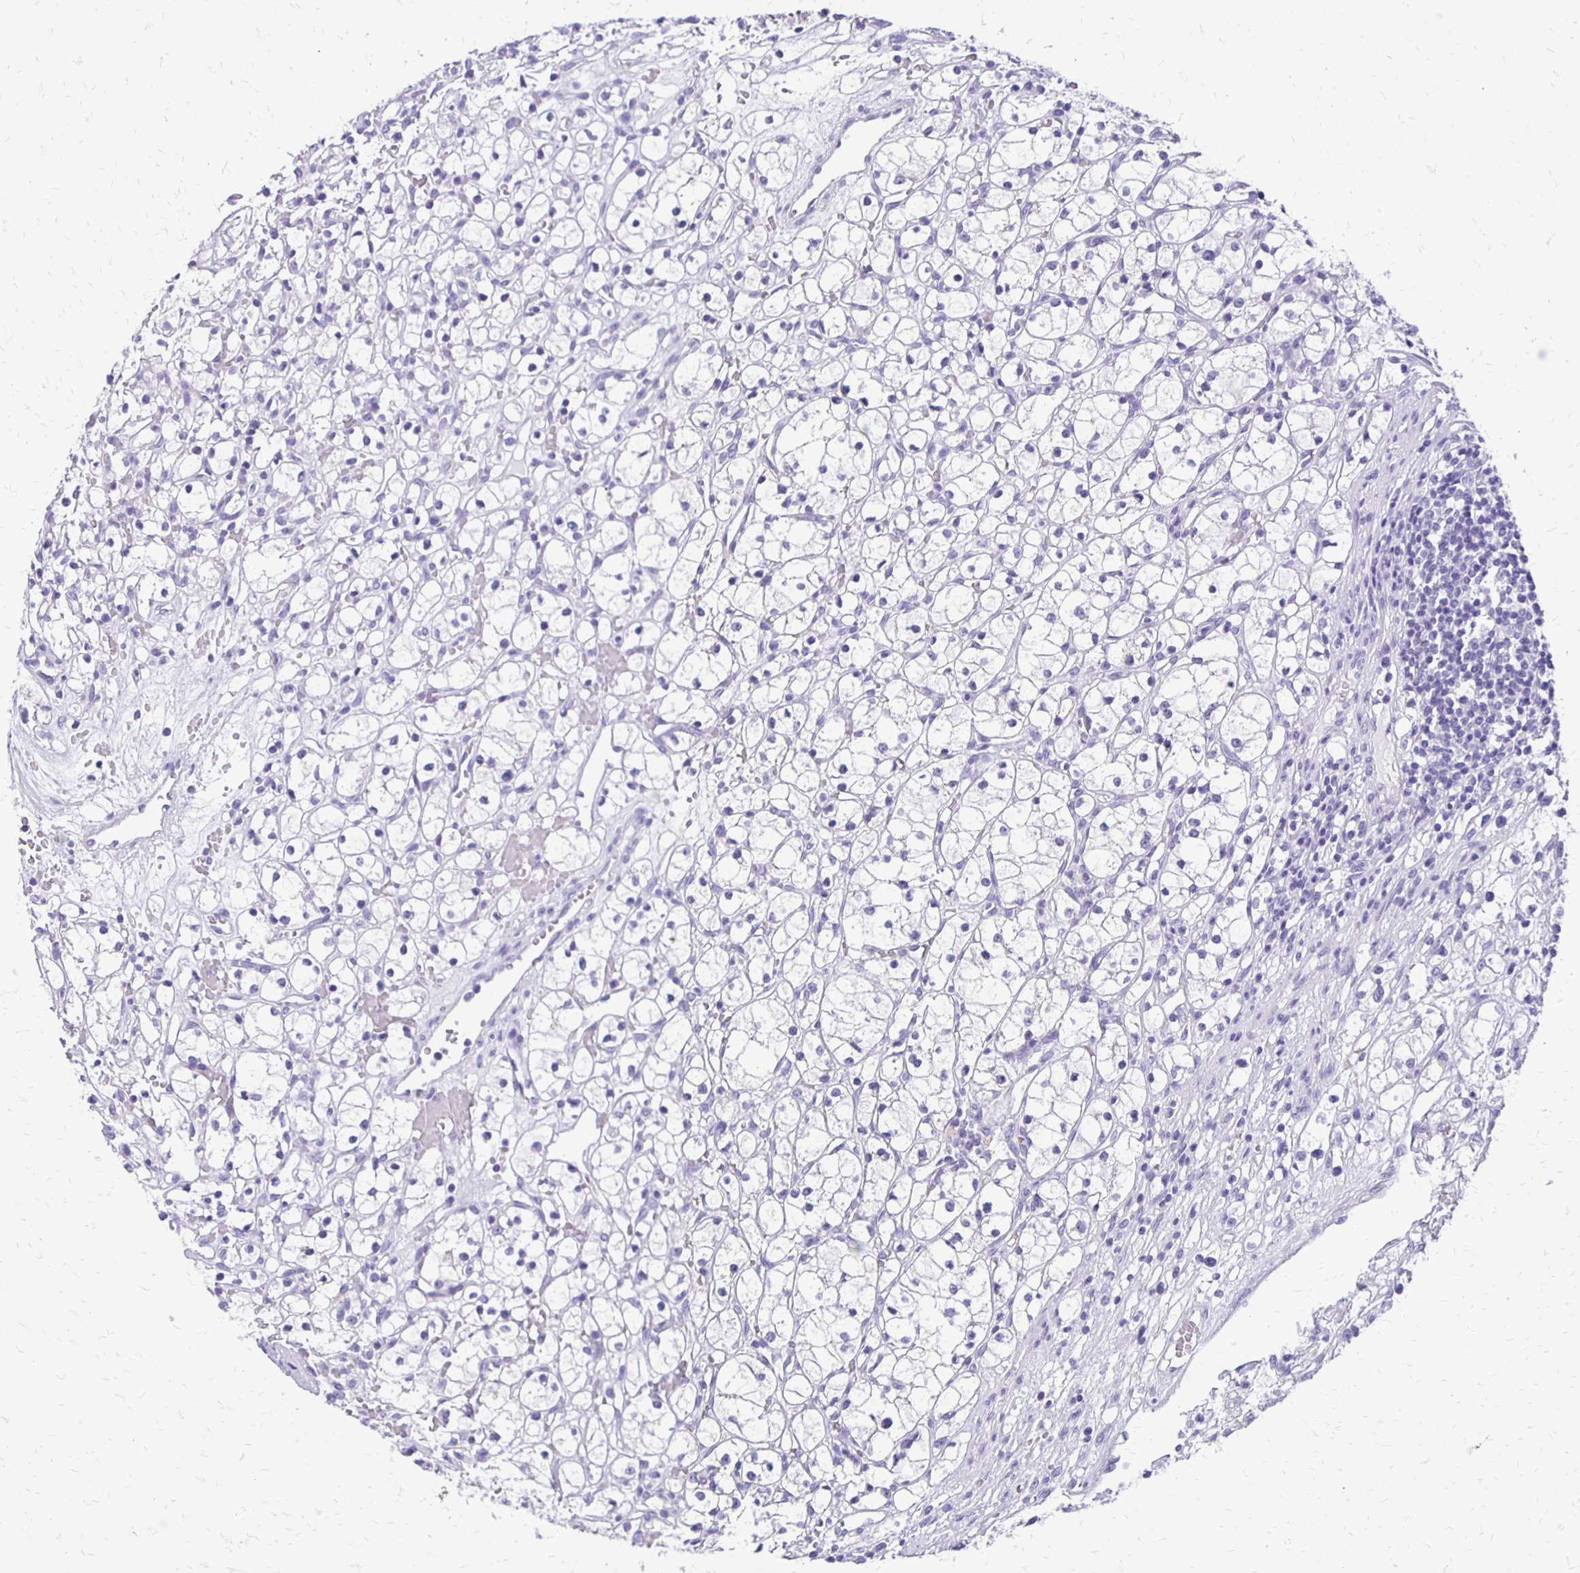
{"staining": {"intensity": "negative", "quantity": "none", "location": "none"}, "tissue": "renal cancer", "cell_type": "Tumor cells", "image_type": "cancer", "snomed": [{"axis": "morphology", "description": "Adenocarcinoma, NOS"}, {"axis": "topography", "description": "Kidney"}], "caption": "DAB (3,3'-diaminobenzidine) immunohistochemical staining of renal adenocarcinoma reveals no significant expression in tumor cells. (Brightfield microscopy of DAB immunohistochemistry (IHC) at high magnification).", "gene": "ANKRD45", "patient": {"sex": "female", "age": 59}}